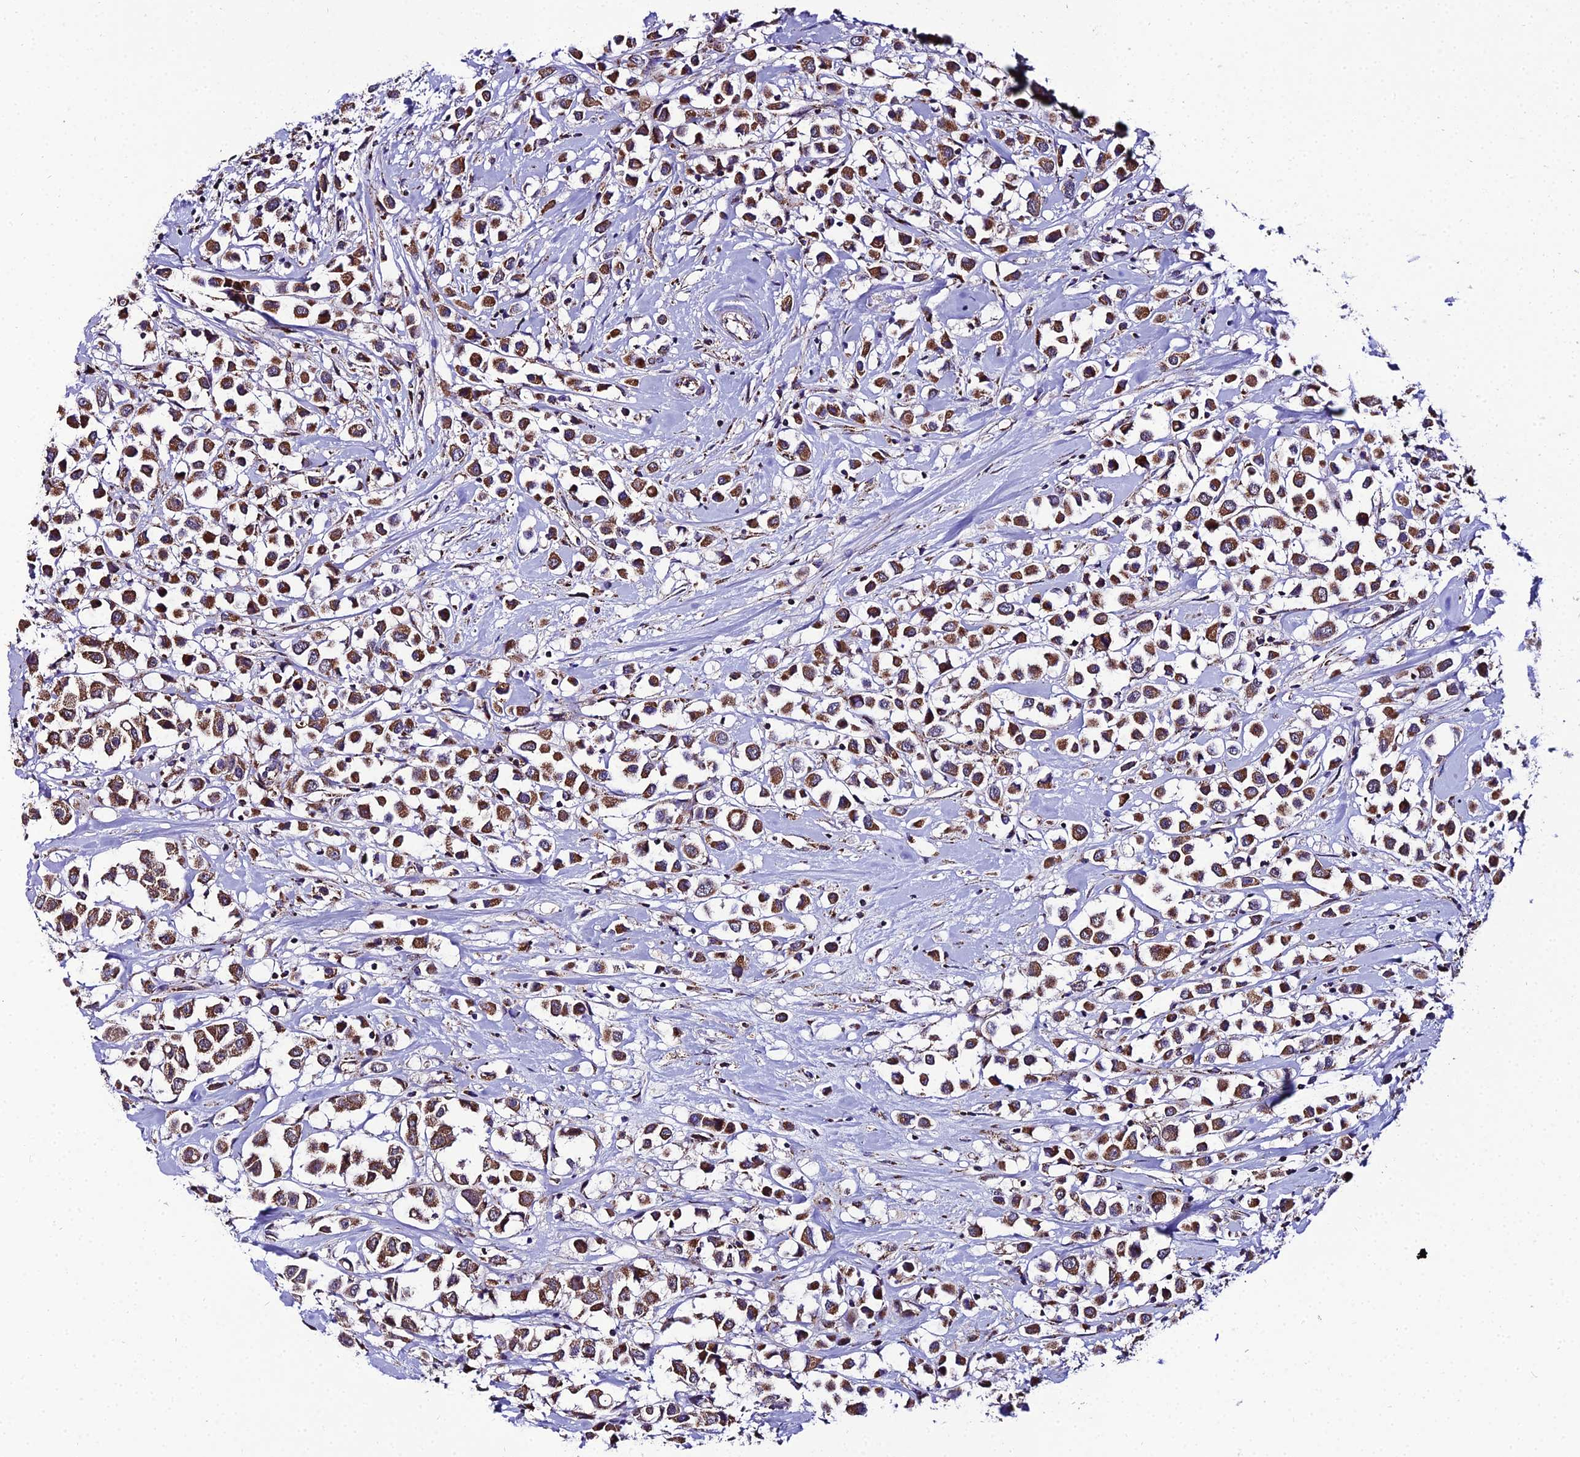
{"staining": {"intensity": "strong", "quantity": ">75%", "location": "cytoplasmic/membranous"}, "tissue": "breast cancer", "cell_type": "Tumor cells", "image_type": "cancer", "snomed": [{"axis": "morphology", "description": "Duct carcinoma"}, {"axis": "topography", "description": "Breast"}], "caption": "Human breast infiltrating ductal carcinoma stained with a protein marker exhibits strong staining in tumor cells.", "gene": "PSMD2", "patient": {"sex": "female", "age": 61}}